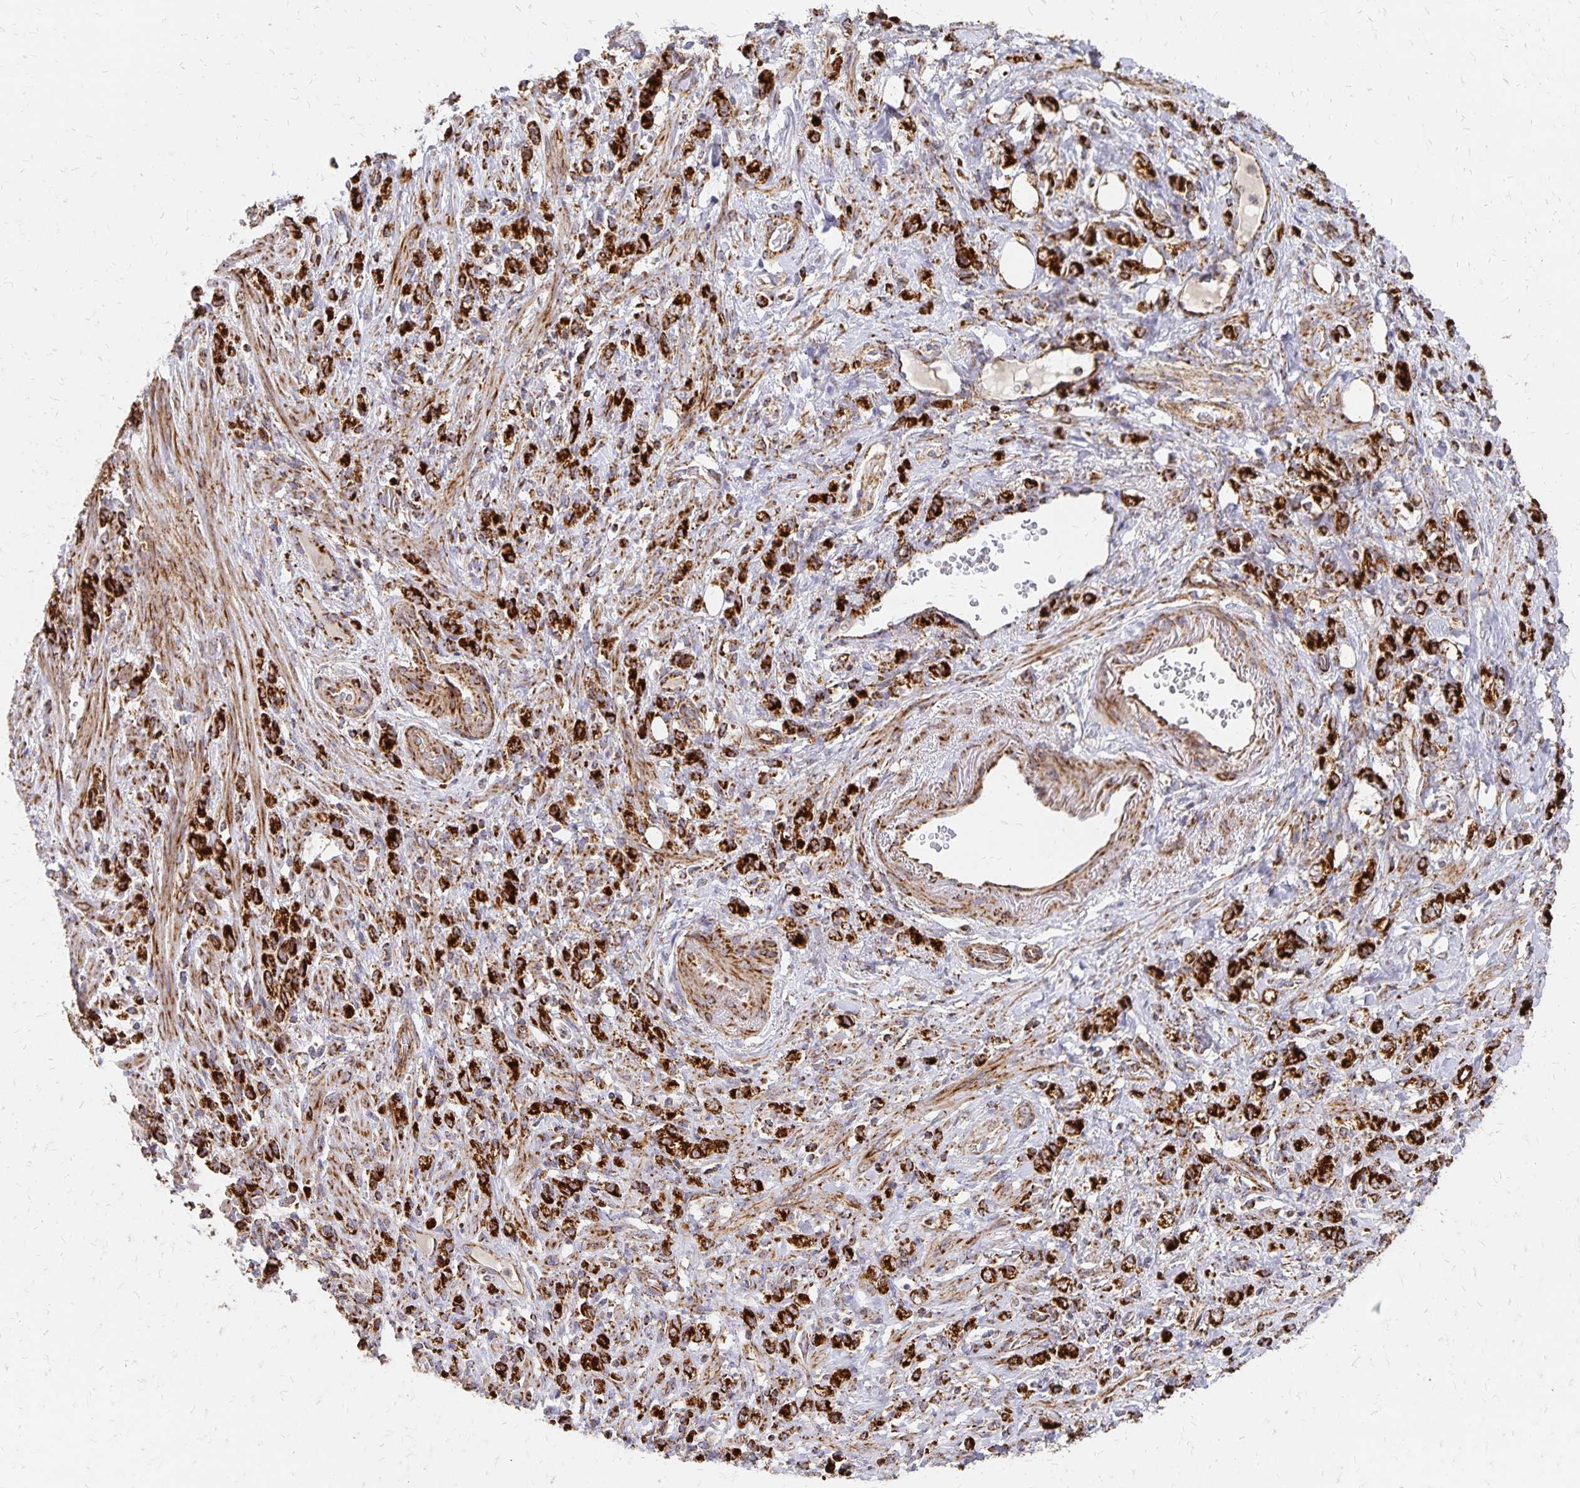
{"staining": {"intensity": "strong", "quantity": ">75%", "location": "cytoplasmic/membranous"}, "tissue": "stomach cancer", "cell_type": "Tumor cells", "image_type": "cancer", "snomed": [{"axis": "morphology", "description": "Adenocarcinoma, NOS"}, {"axis": "topography", "description": "Stomach"}], "caption": "Tumor cells demonstrate high levels of strong cytoplasmic/membranous expression in approximately >75% of cells in stomach cancer. The protein is shown in brown color, while the nuclei are stained blue.", "gene": "STOML2", "patient": {"sex": "male", "age": 77}}